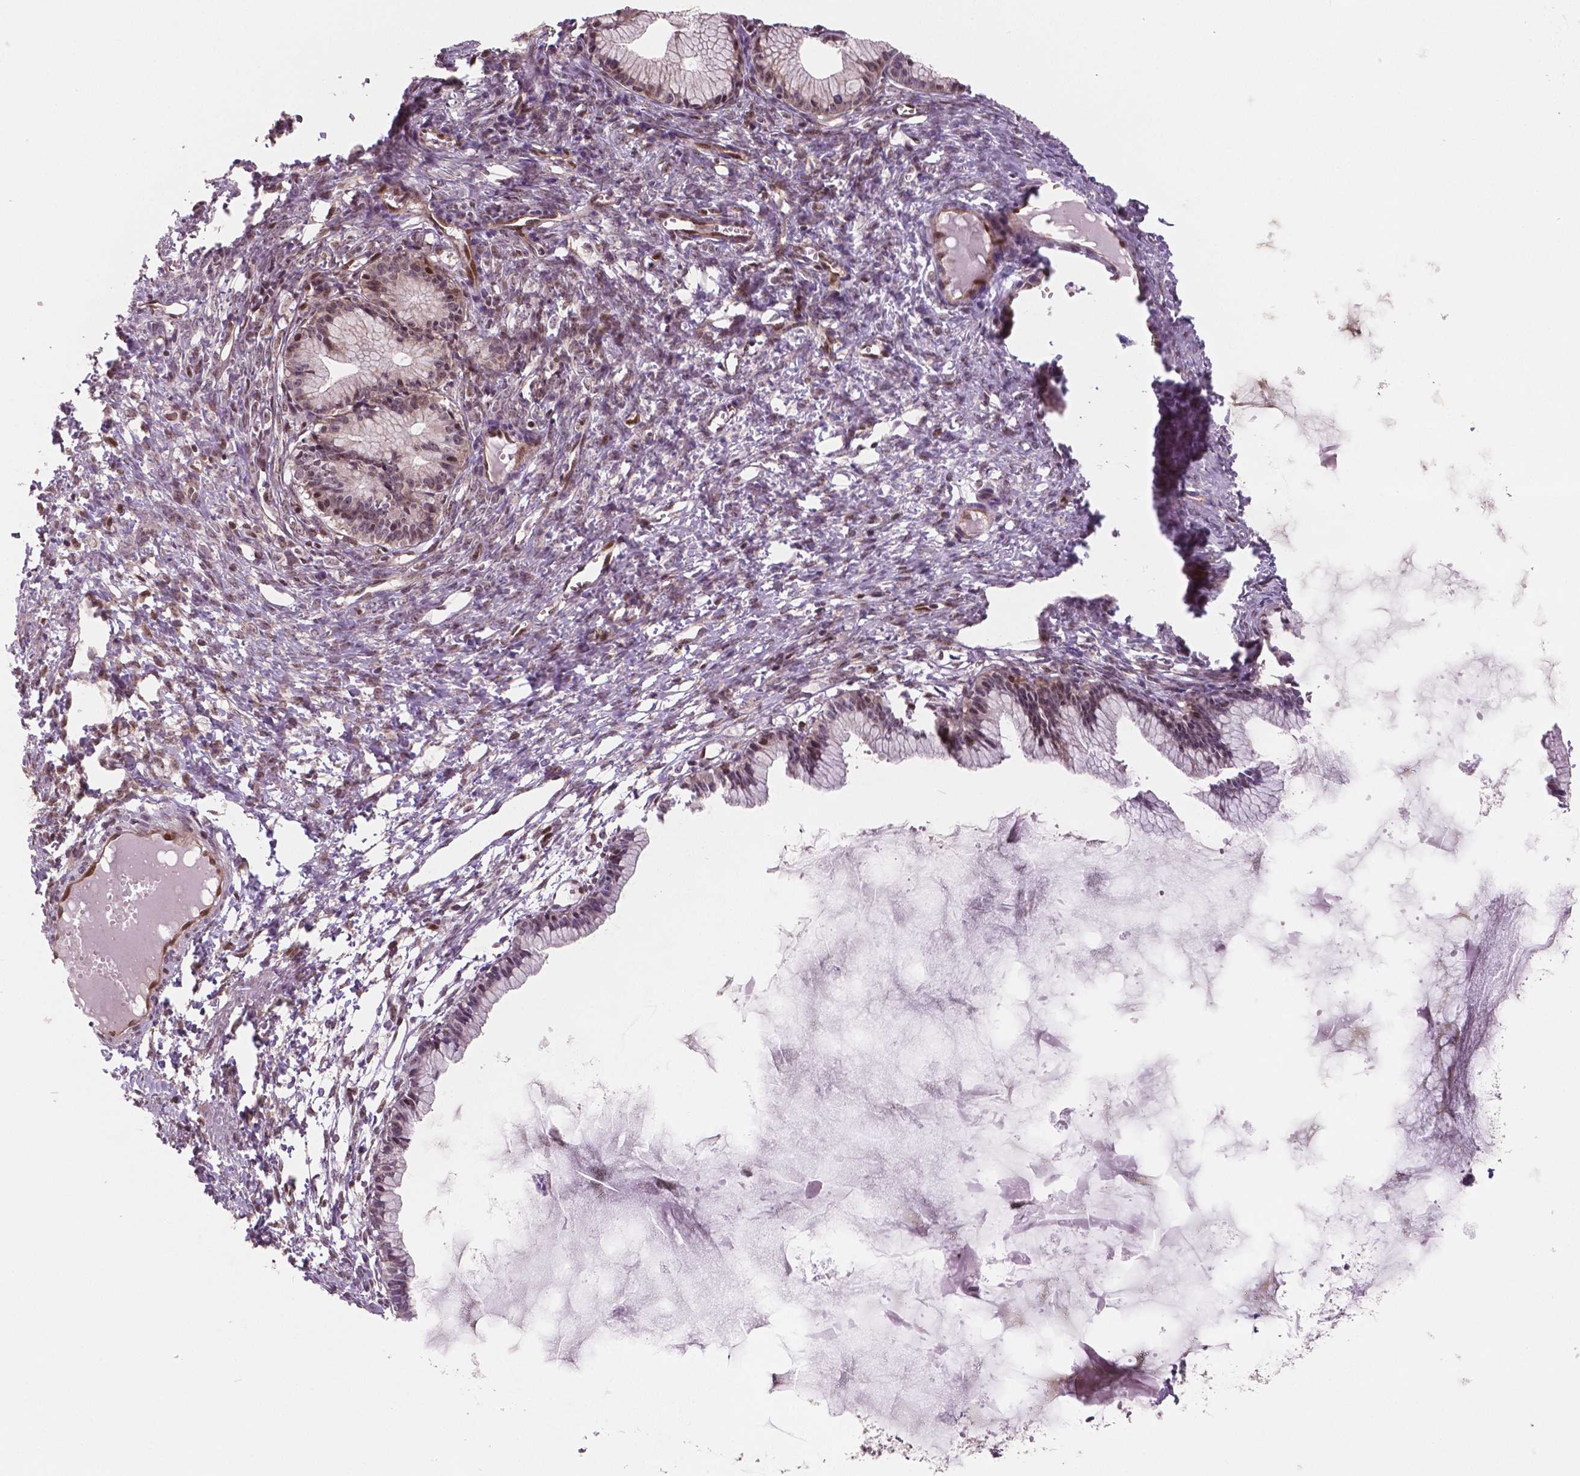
{"staining": {"intensity": "moderate", "quantity": ">75%", "location": "cytoplasmic/membranous,nuclear"}, "tissue": "ovarian cancer", "cell_type": "Tumor cells", "image_type": "cancer", "snomed": [{"axis": "morphology", "description": "Cystadenocarcinoma, mucinous, NOS"}, {"axis": "topography", "description": "Ovary"}], "caption": "An IHC photomicrograph of tumor tissue is shown. Protein staining in brown labels moderate cytoplasmic/membranous and nuclear positivity in ovarian cancer within tumor cells.", "gene": "STAT3", "patient": {"sex": "female", "age": 41}}